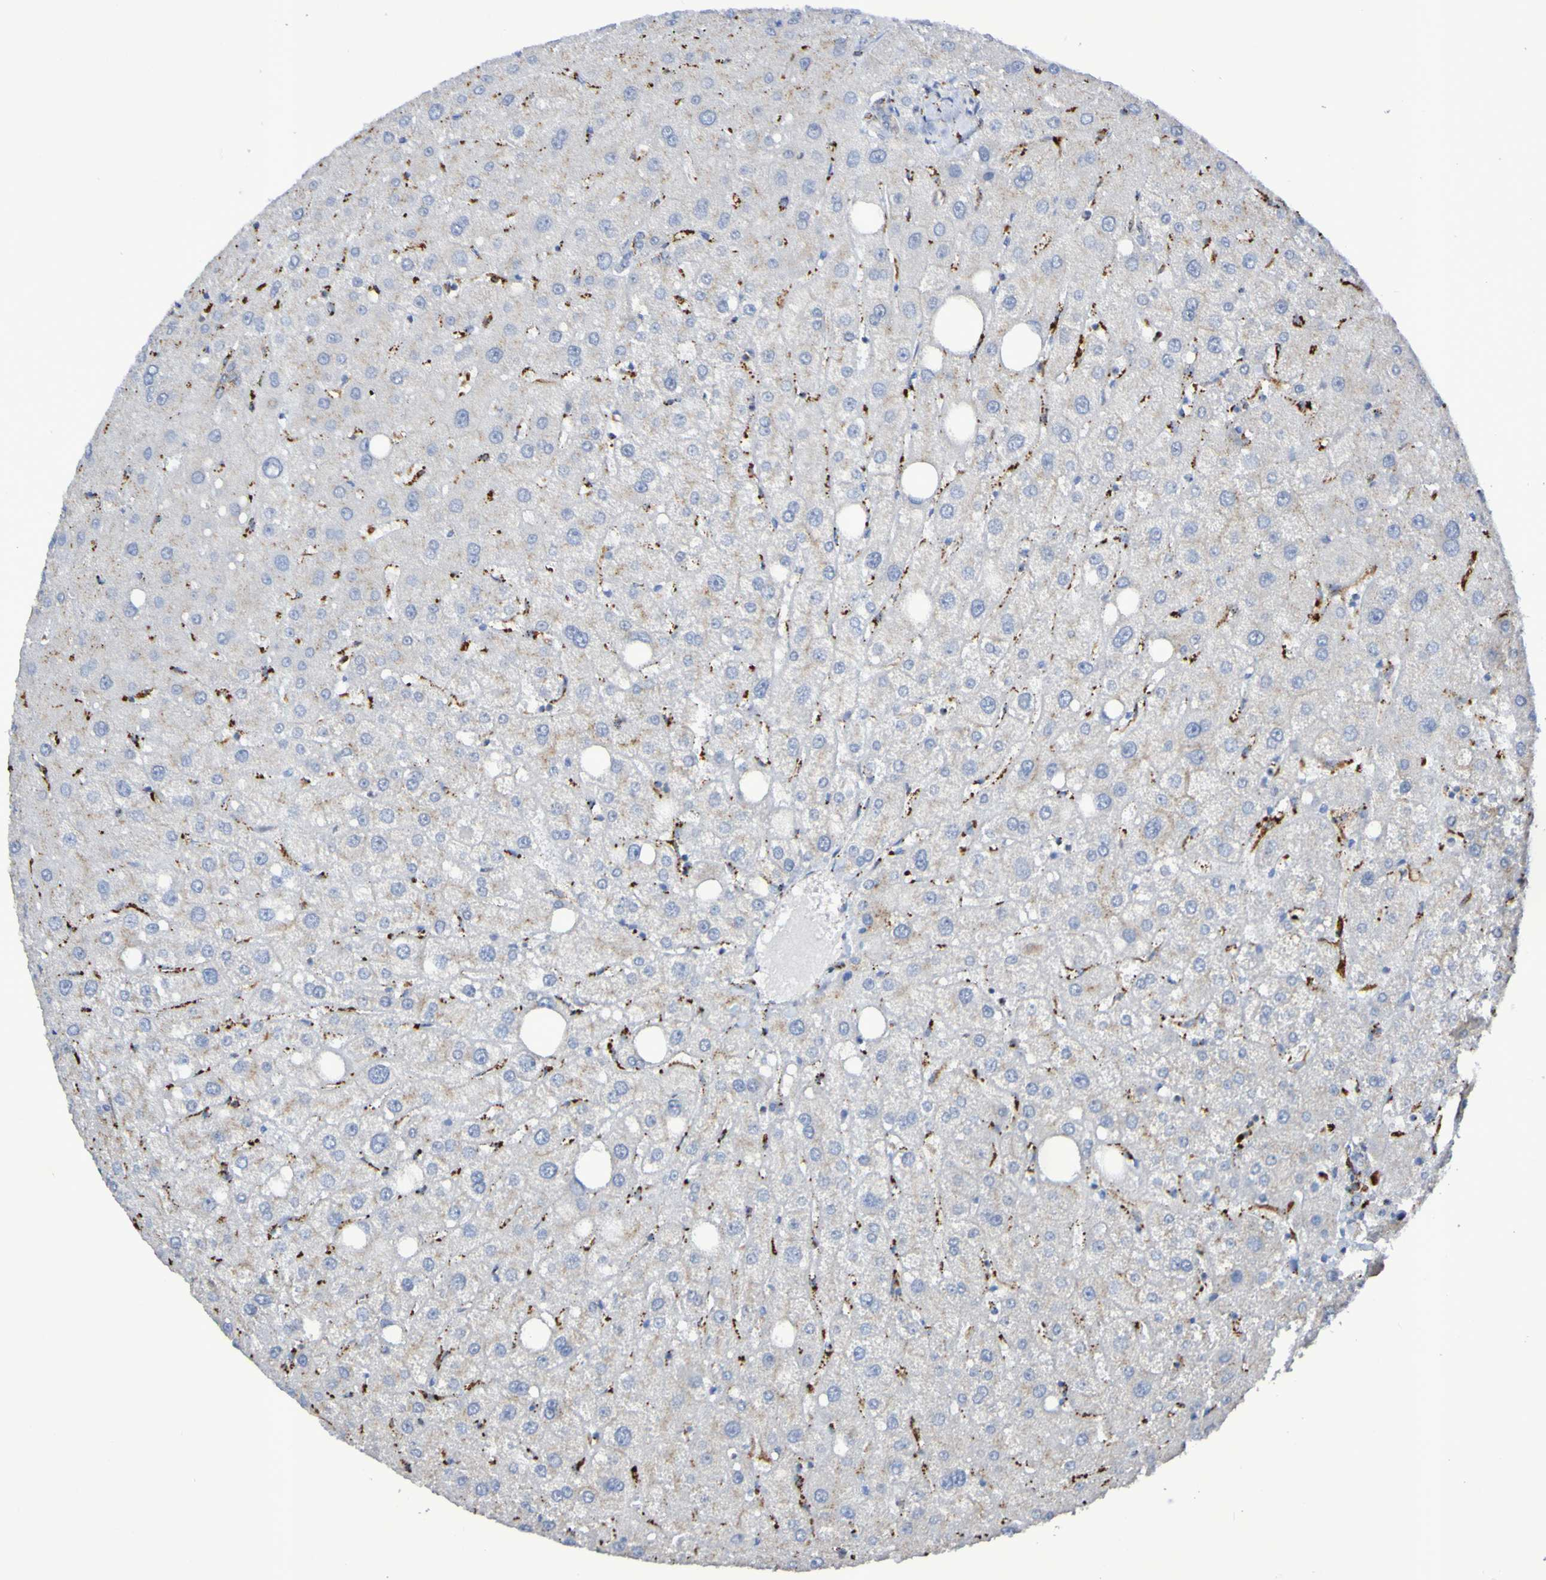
{"staining": {"intensity": "weak", "quantity": ">75%", "location": "cytoplasmic/membranous"}, "tissue": "liver", "cell_type": "Cholangiocytes", "image_type": "normal", "snomed": [{"axis": "morphology", "description": "Normal tissue, NOS"}, {"axis": "topography", "description": "Liver"}], "caption": "Cholangiocytes reveal low levels of weak cytoplasmic/membranous staining in approximately >75% of cells in normal human liver.", "gene": "TPH1", "patient": {"sex": "male", "age": 73}}